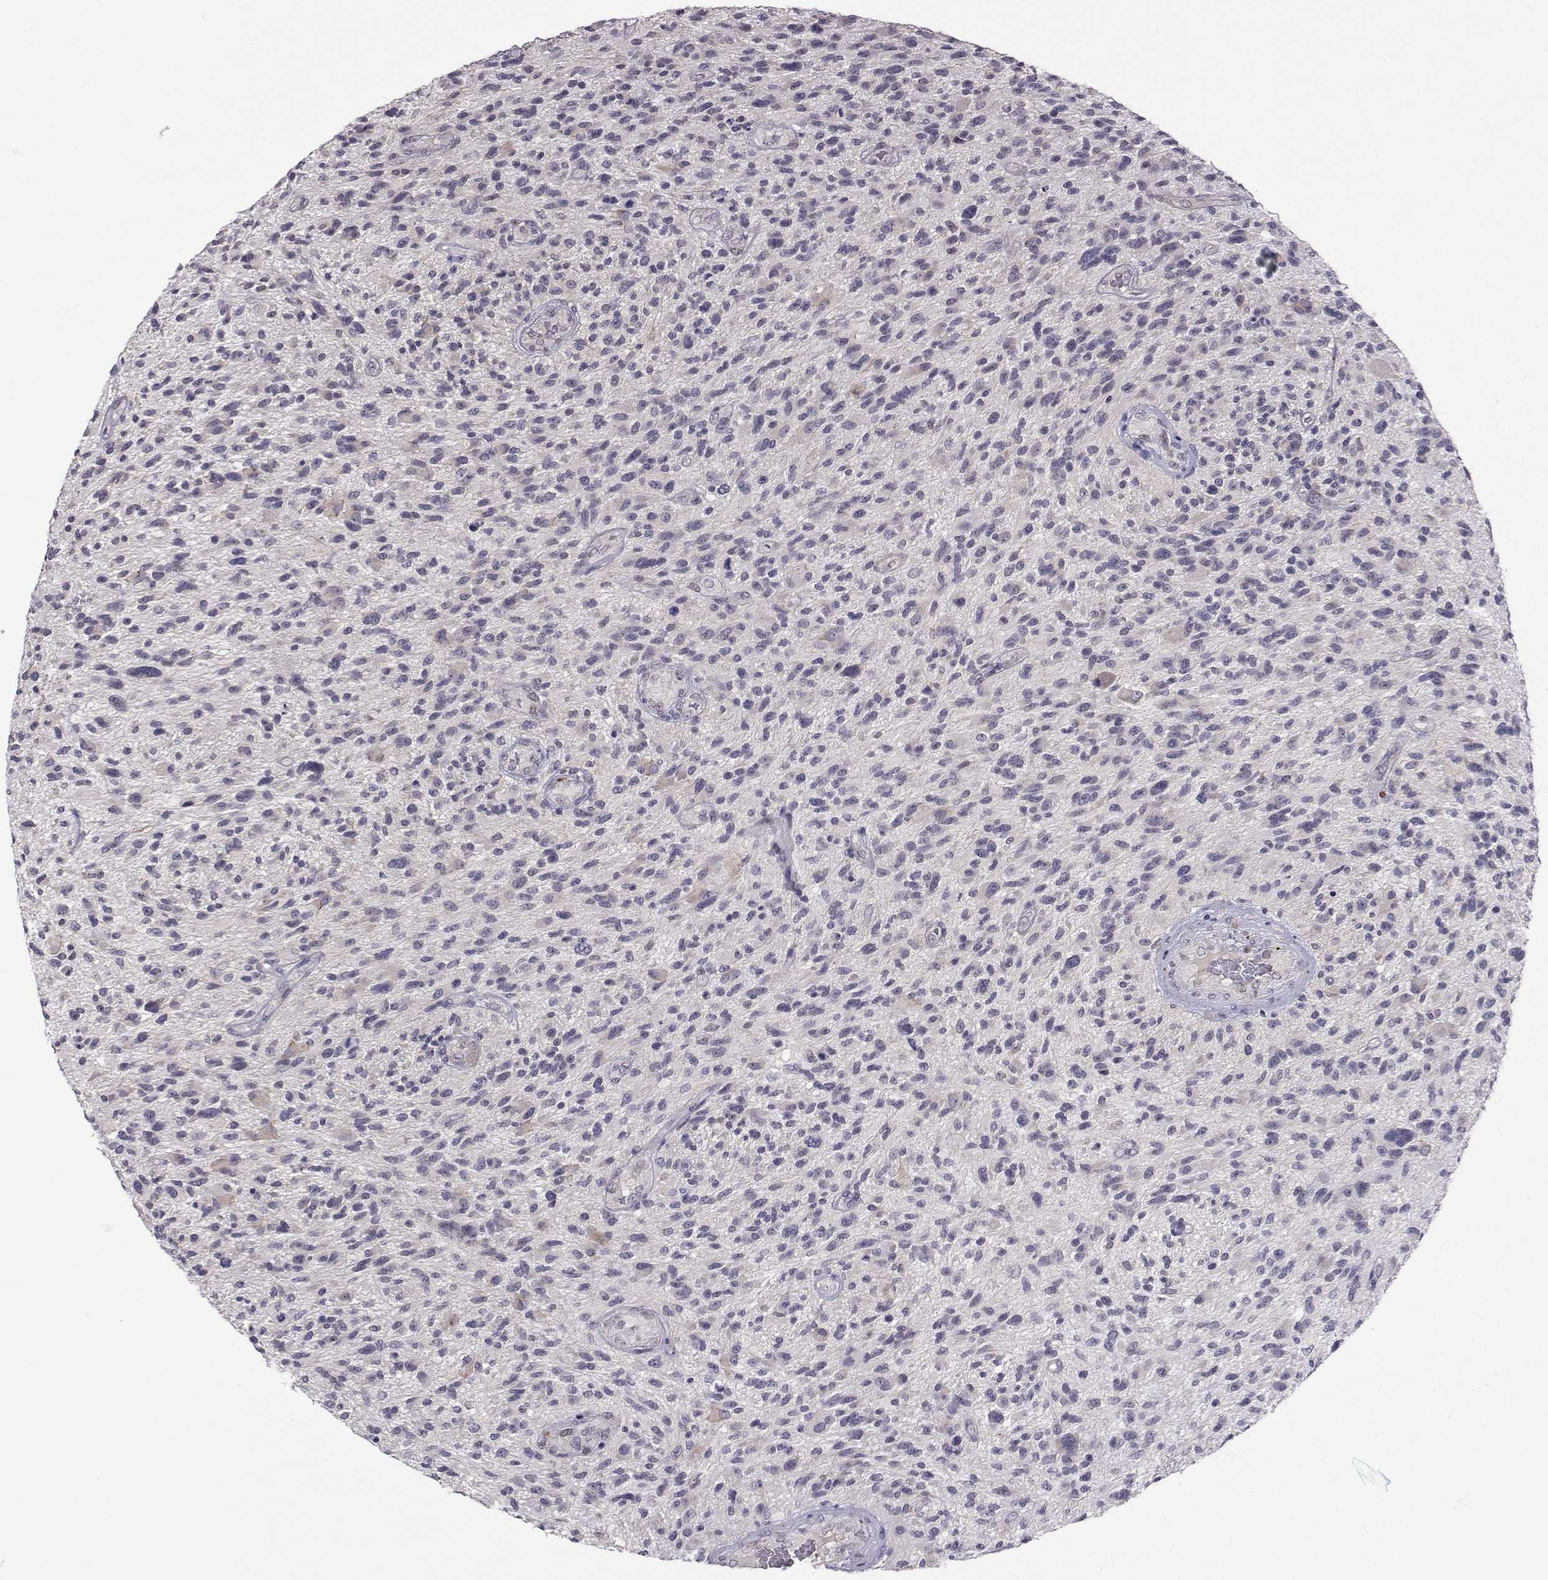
{"staining": {"intensity": "negative", "quantity": "none", "location": "none"}, "tissue": "glioma", "cell_type": "Tumor cells", "image_type": "cancer", "snomed": [{"axis": "morphology", "description": "Glioma, malignant, High grade"}, {"axis": "topography", "description": "Brain"}], "caption": "The micrograph exhibits no staining of tumor cells in malignant glioma (high-grade).", "gene": "SLC6A3", "patient": {"sex": "male", "age": 47}}